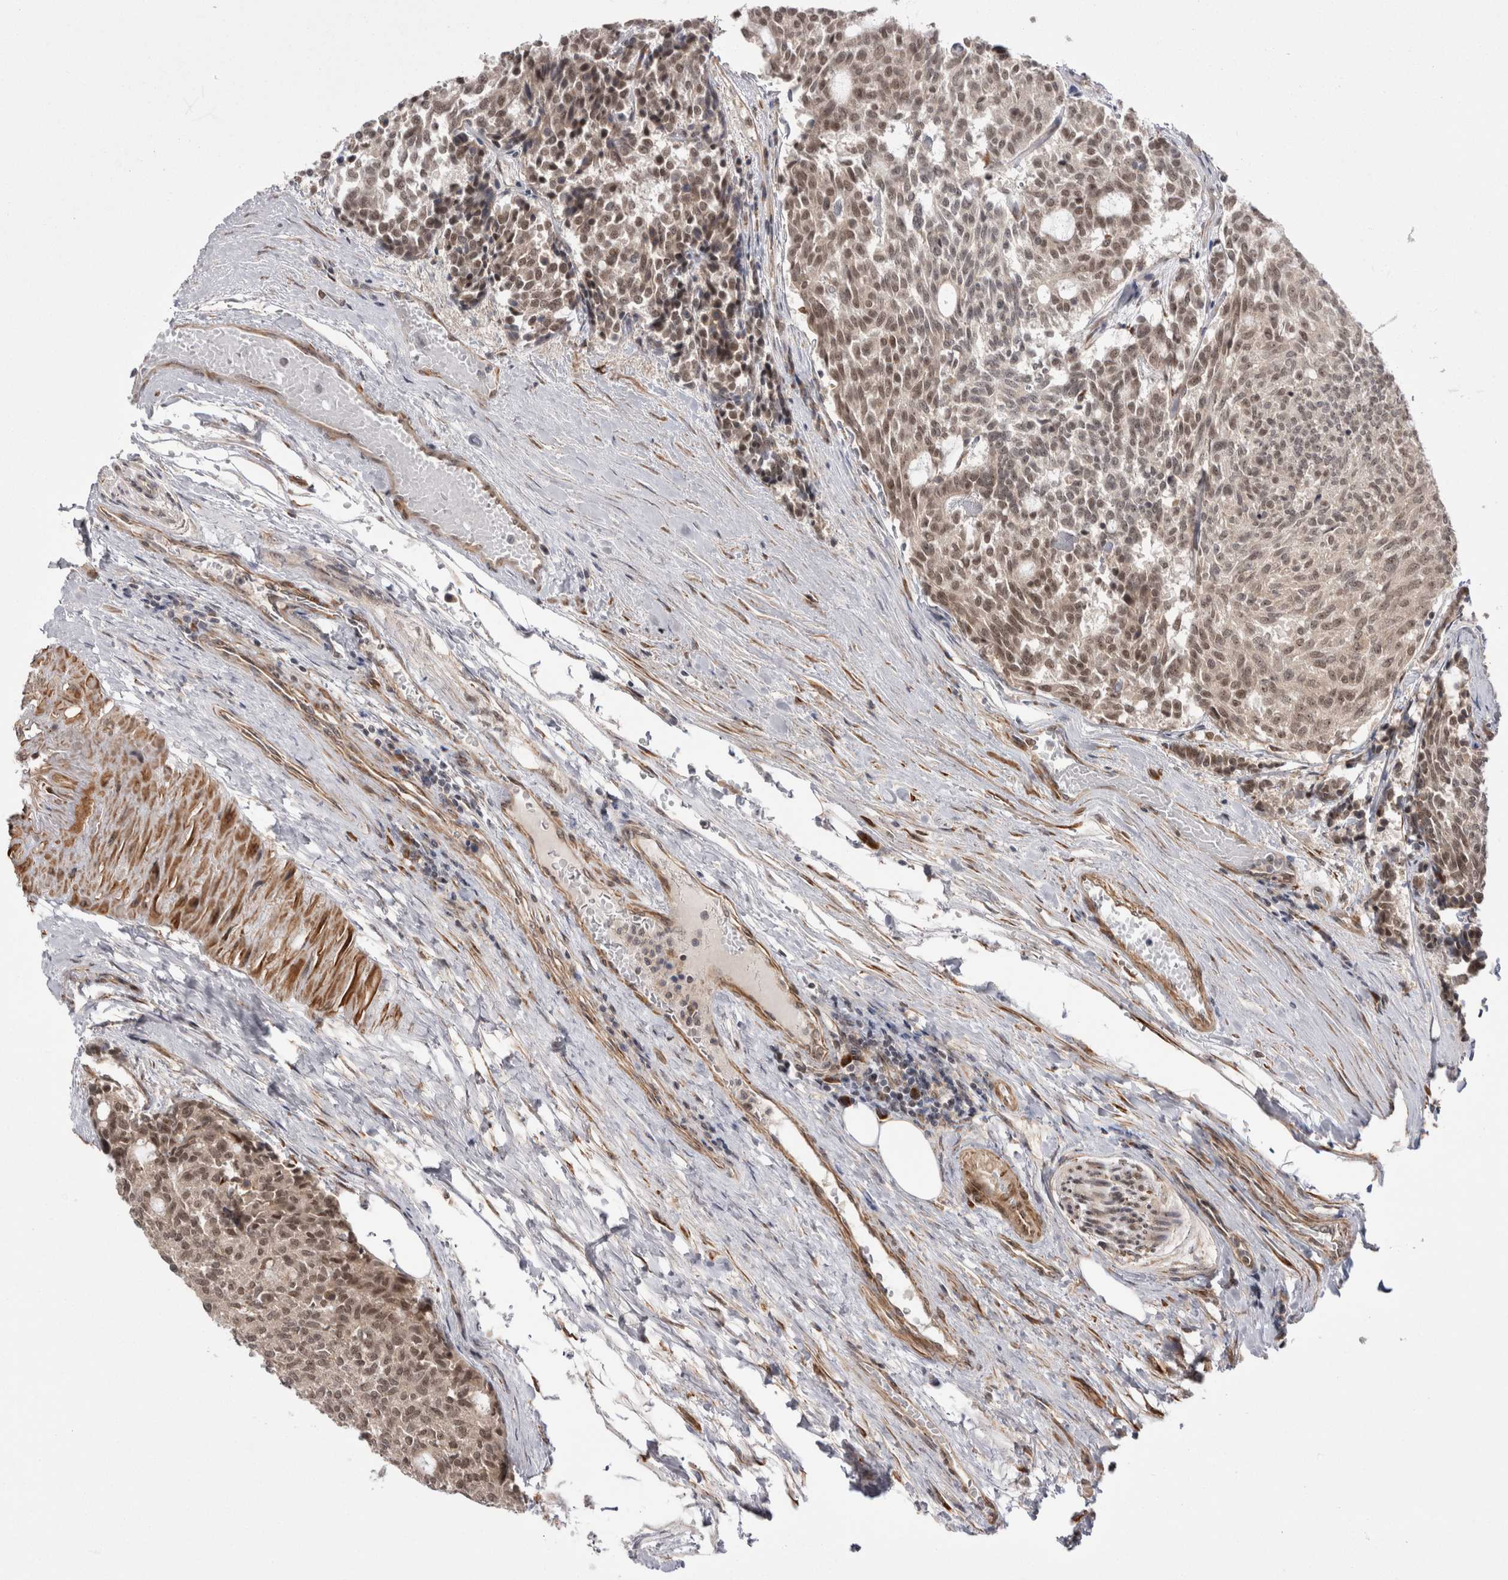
{"staining": {"intensity": "moderate", "quantity": ">75%", "location": "cytoplasmic/membranous,nuclear"}, "tissue": "carcinoid", "cell_type": "Tumor cells", "image_type": "cancer", "snomed": [{"axis": "morphology", "description": "Carcinoid, malignant, NOS"}, {"axis": "topography", "description": "Pancreas"}], "caption": "Human carcinoid stained with a protein marker exhibits moderate staining in tumor cells.", "gene": "EXOSC4", "patient": {"sex": "female", "age": 54}}